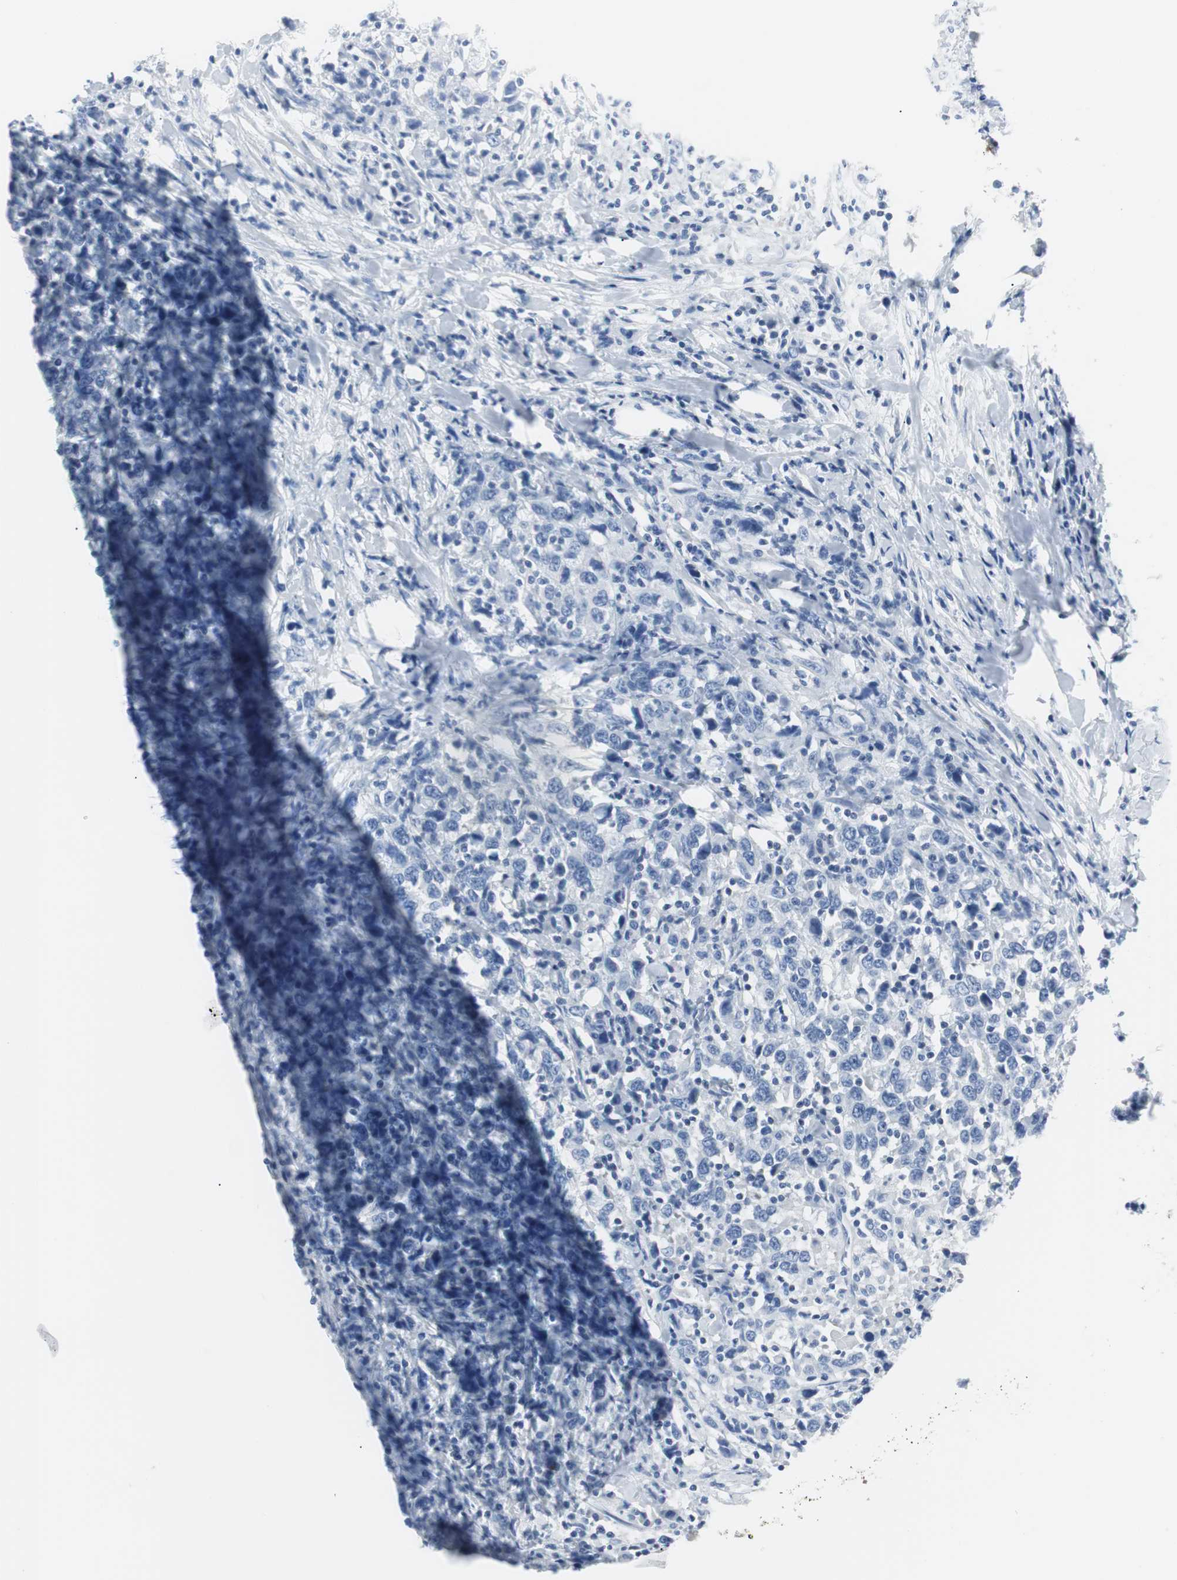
{"staining": {"intensity": "negative", "quantity": "none", "location": "none"}, "tissue": "urothelial cancer", "cell_type": "Tumor cells", "image_type": "cancer", "snomed": [{"axis": "morphology", "description": "Urothelial carcinoma, High grade"}, {"axis": "topography", "description": "Urinary bladder"}], "caption": "Tumor cells show no significant protein staining in urothelial cancer.", "gene": "GAP43", "patient": {"sex": "male", "age": 61}}